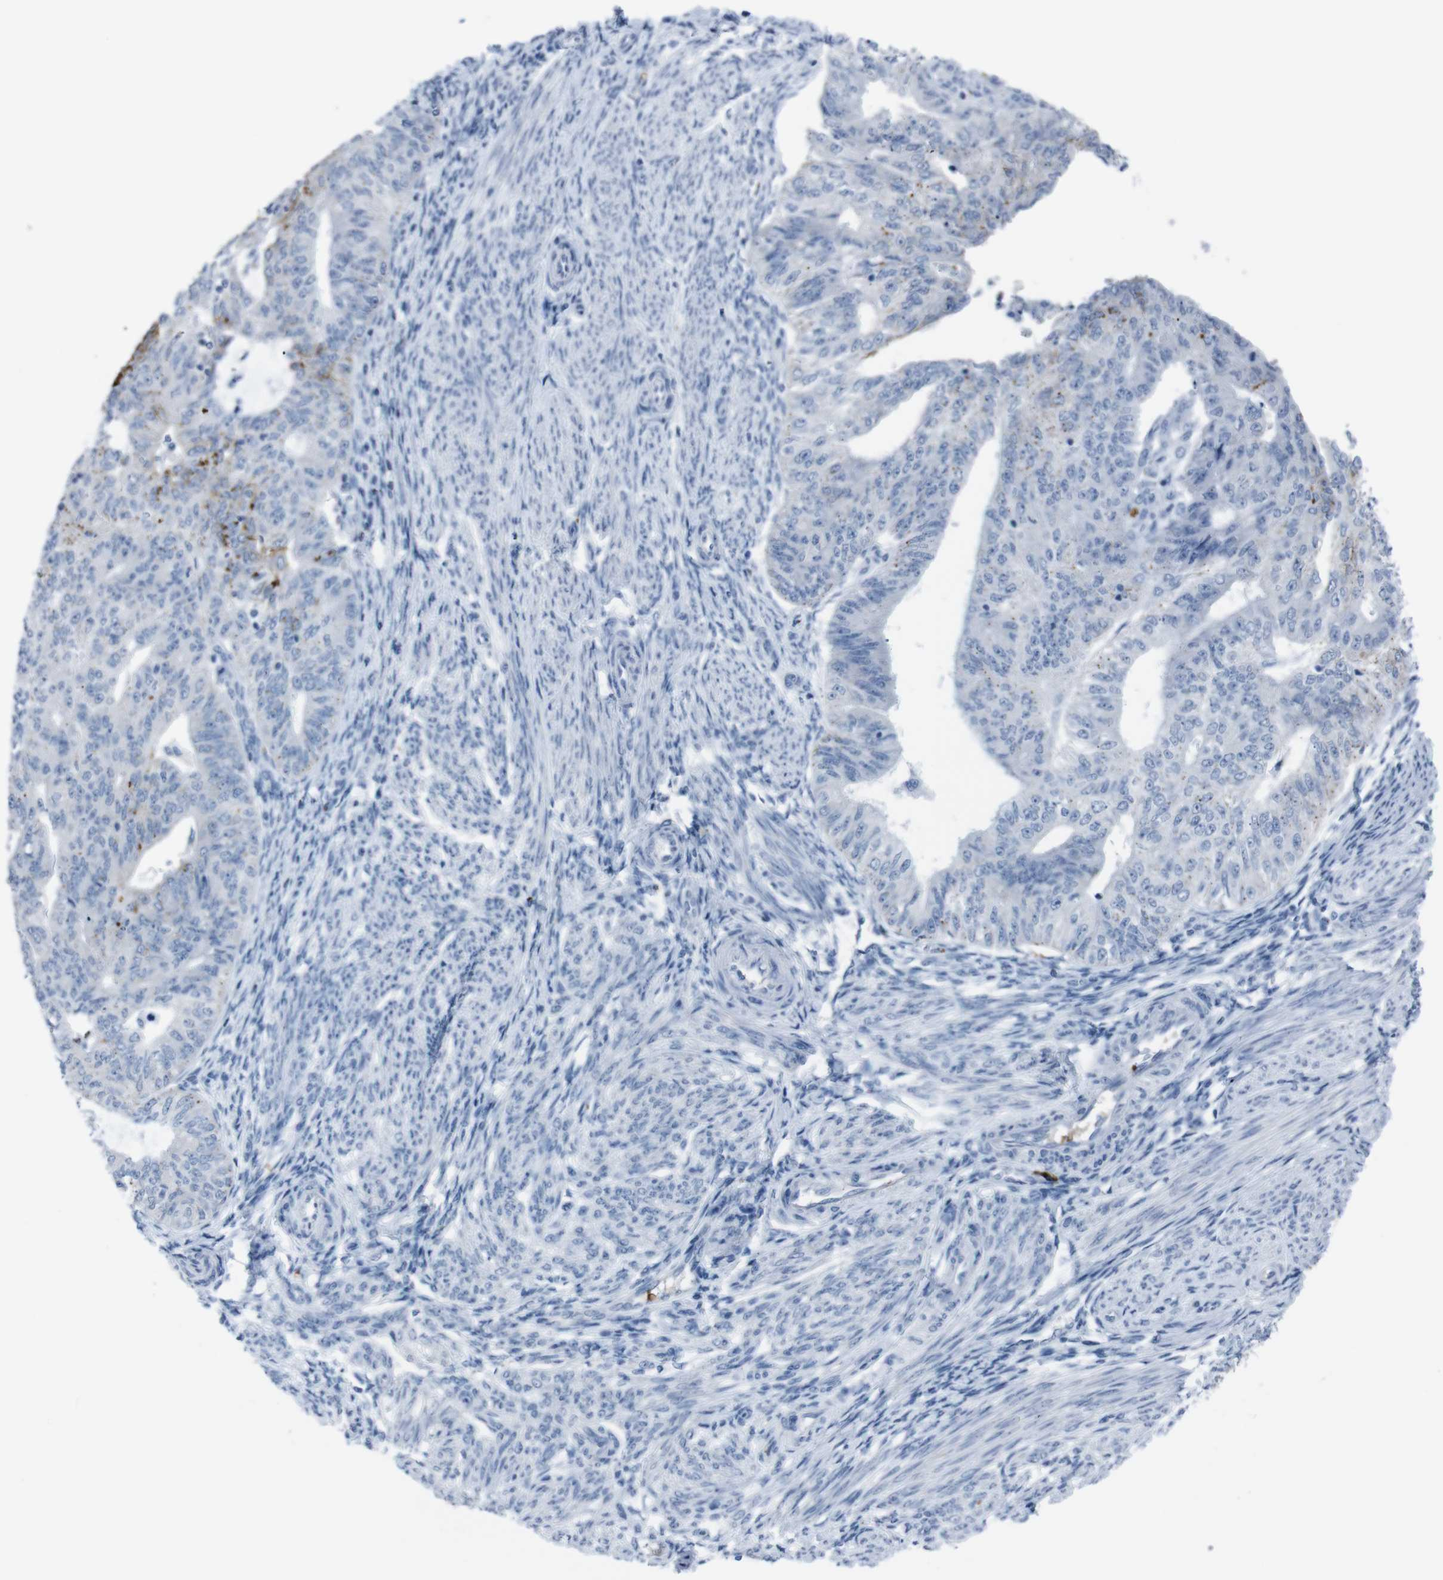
{"staining": {"intensity": "moderate", "quantity": "<25%", "location": "cytoplasmic/membranous"}, "tissue": "endometrial cancer", "cell_type": "Tumor cells", "image_type": "cancer", "snomed": [{"axis": "morphology", "description": "Adenocarcinoma, NOS"}, {"axis": "topography", "description": "Endometrium"}], "caption": "This is an image of immunohistochemistry staining of endometrial cancer, which shows moderate positivity in the cytoplasmic/membranous of tumor cells.", "gene": "ST6GAL1", "patient": {"sex": "female", "age": 32}}